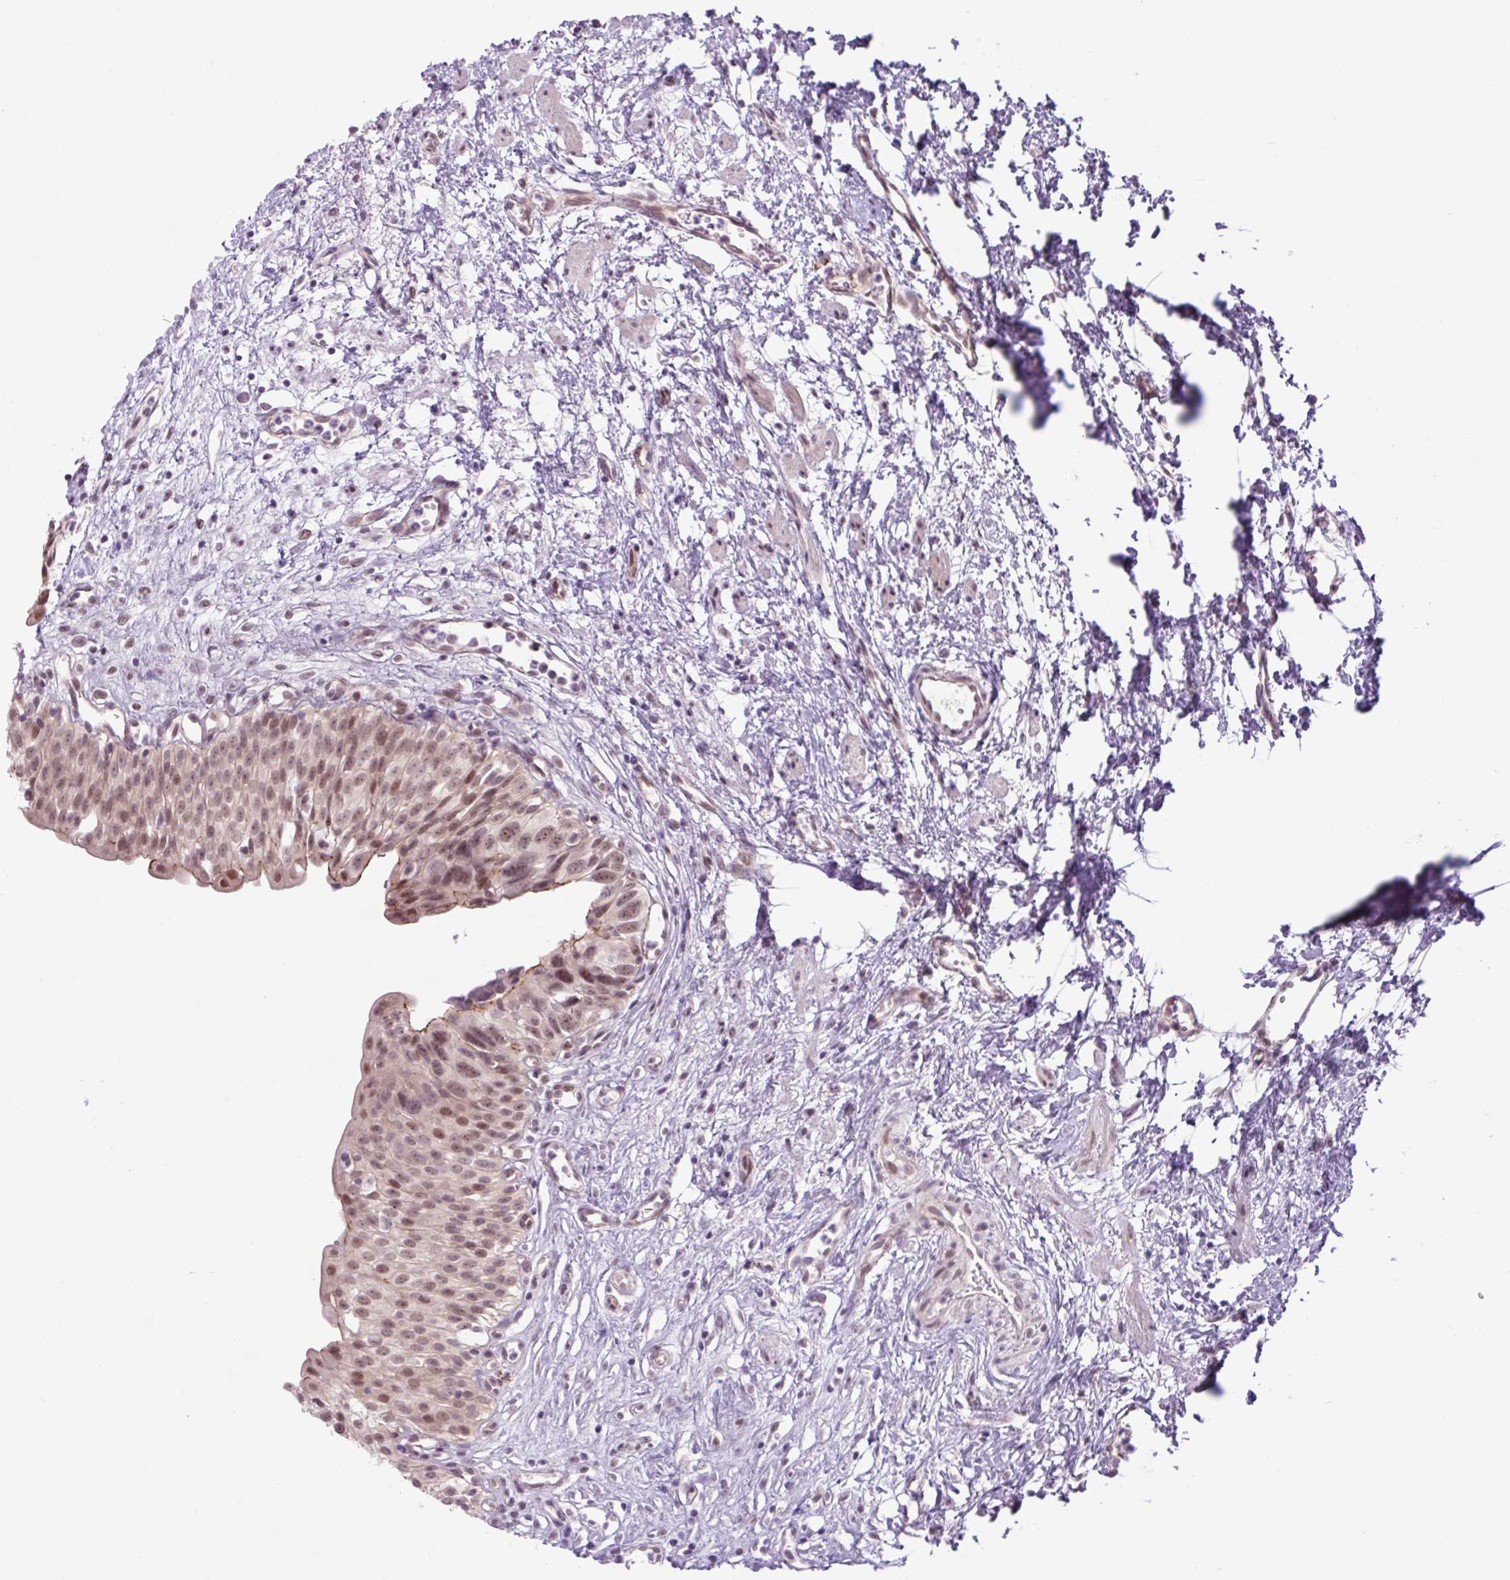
{"staining": {"intensity": "moderate", "quantity": ">75%", "location": "nuclear"}, "tissue": "urinary bladder", "cell_type": "Urothelial cells", "image_type": "normal", "snomed": [{"axis": "morphology", "description": "Normal tissue, NOS"}, {"axis": "topography", "description": "Urinary bladder"}], "caption": "Unremarkable urinary bladder displays moderate nuclear expression in about >75% of urothelial cells, visualized by immunohistochemistry.", "gene": "ICE1", "patient": {"sex": "male", "age": 51}}